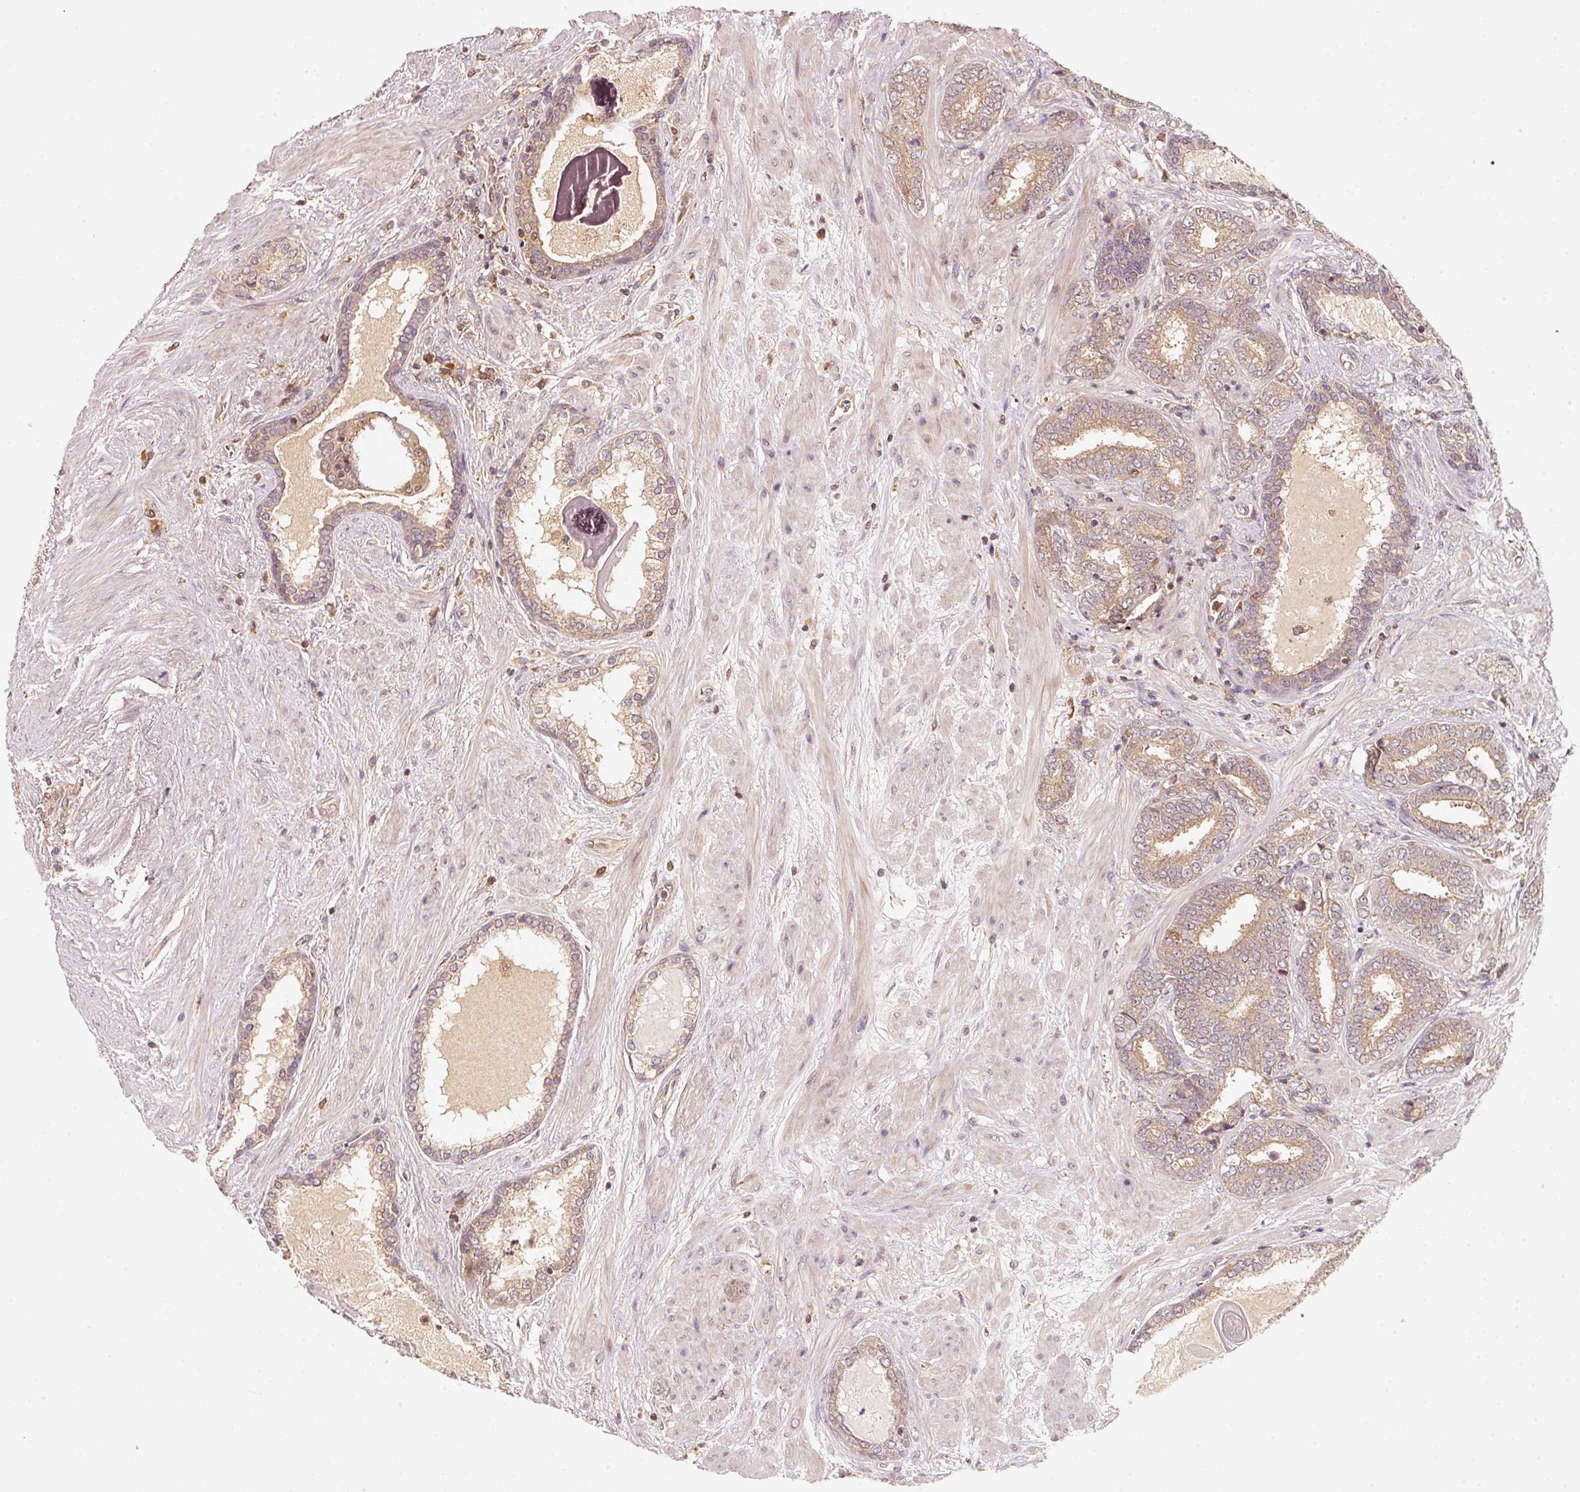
{"staining": {"intensity": "moderate", "quantity": ">75%", "location": "cytoplasmic/membranous"}, "tissue": "prostate cancer", "cell_type": "Tumor cells", "image_type": "cancer", "snomed": [{"axis": "morphology", "description": "Adenocarcinoma, High grade"}, {"axis": "topography", "description": "Prostate"}], "caption": "Prostate adenocarcinoma (high-grade) was stained to show a protein in brown. There is medium levels of moderate cytoplasmic/membranous positivity in approximately >75% of tumor cells.", "gene": "RRAS2", "patient": {"sex": "male", "age": 72}}